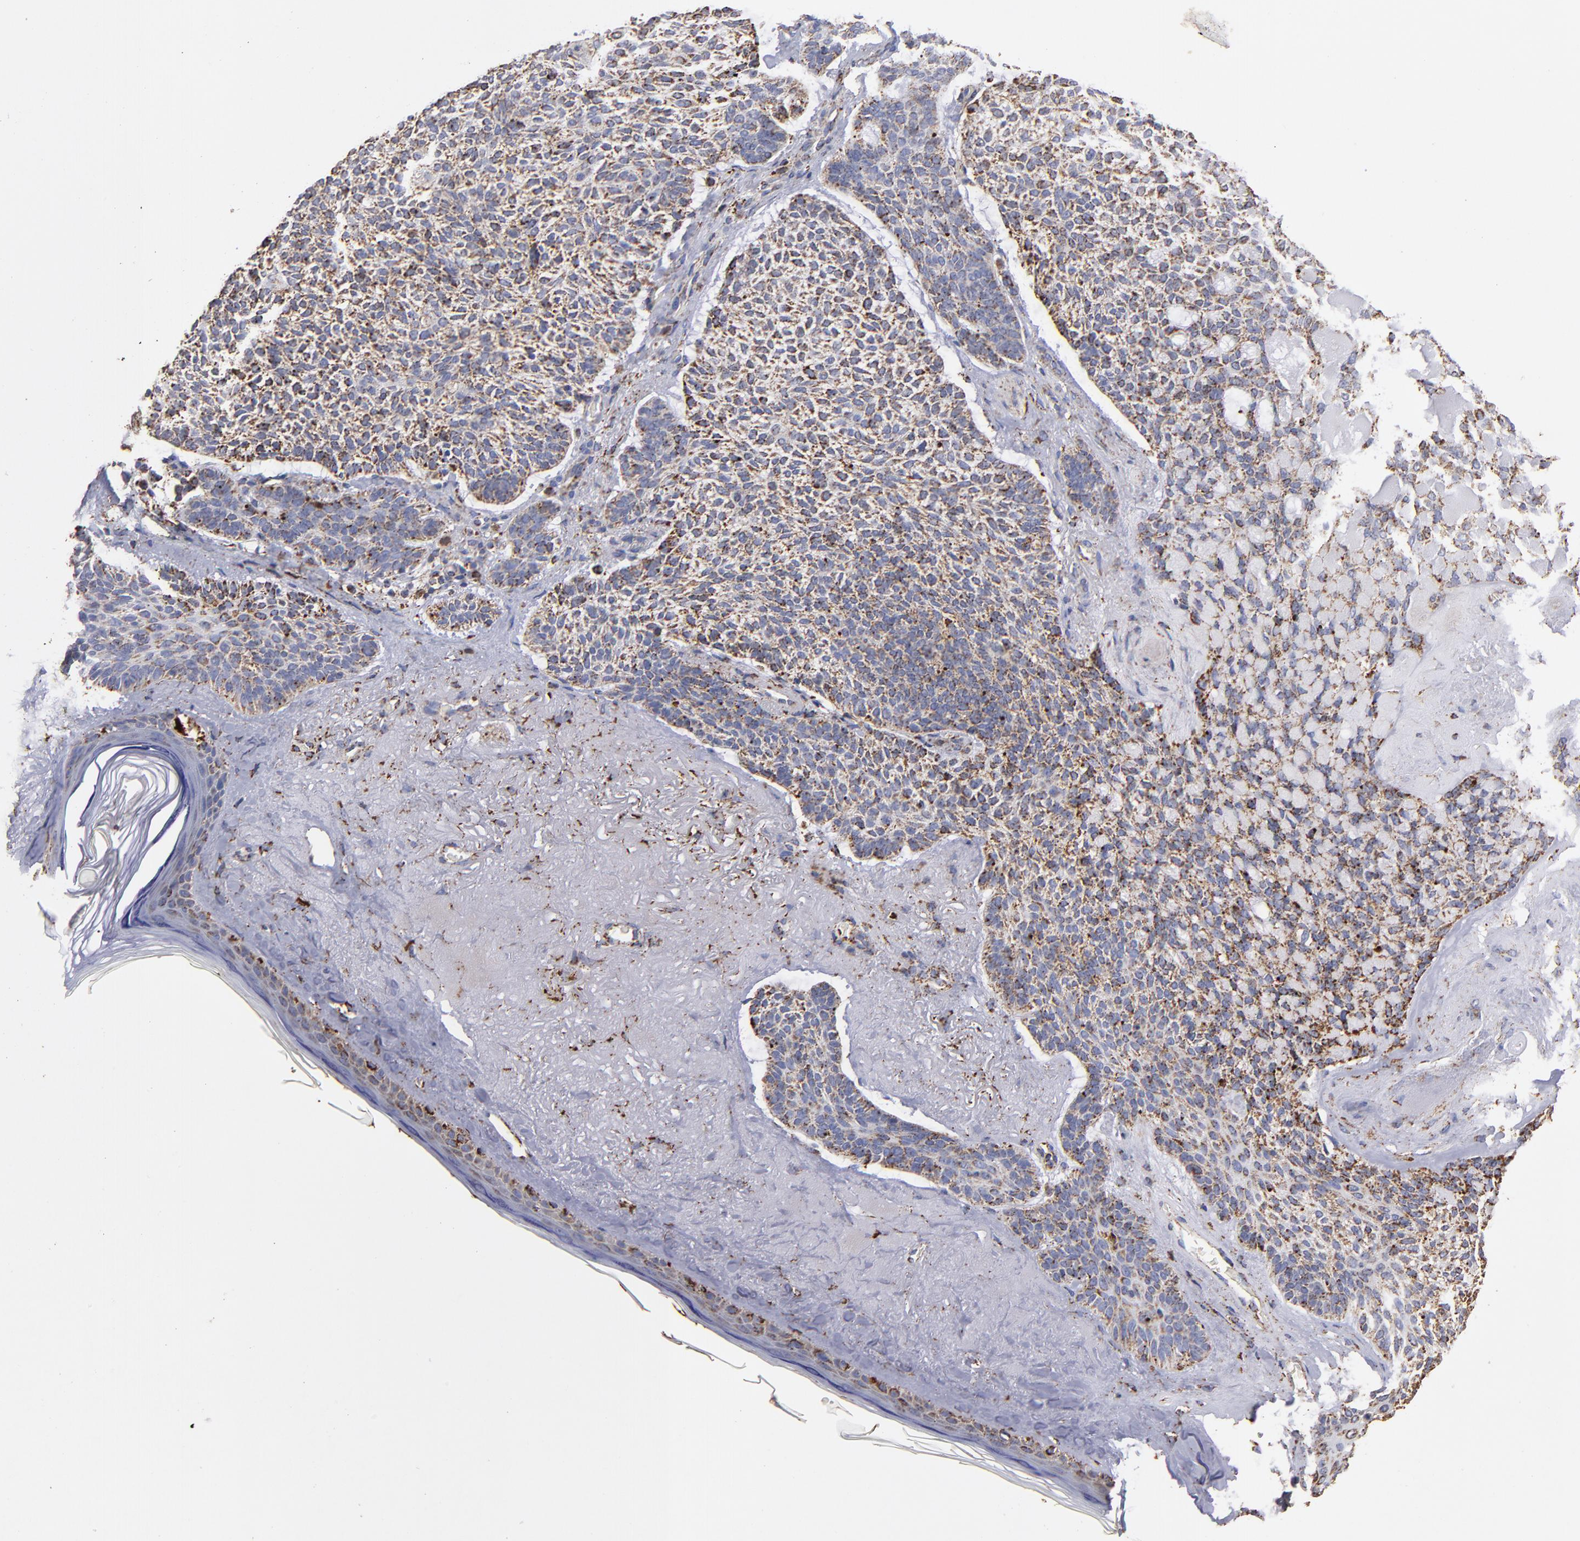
{"staining": {"intensity": "moderate", "quantity": ">75%", "location": "cytoplasmic/membranous"}, "tissue": "skin cancer", "cell_type": "Tumor cells", "image_type": "cancer", "snomed": [{"axis": "morphology", "description": "Normal tissue, NOS"}, {"axis": "morphology", "description": "Basal cell carcinoma"}, {"axis": "topography", "description": "Skin"}], "caption": "Immunohistochemical staining of human skin cancer (basal cell carcinoma) displays medium levels of moderate cytoplasmic/membranous protein staining in approximately >75% of tumor cells.", "gene": "SOD2", "patient": {"sex": "female", "age": 70}}